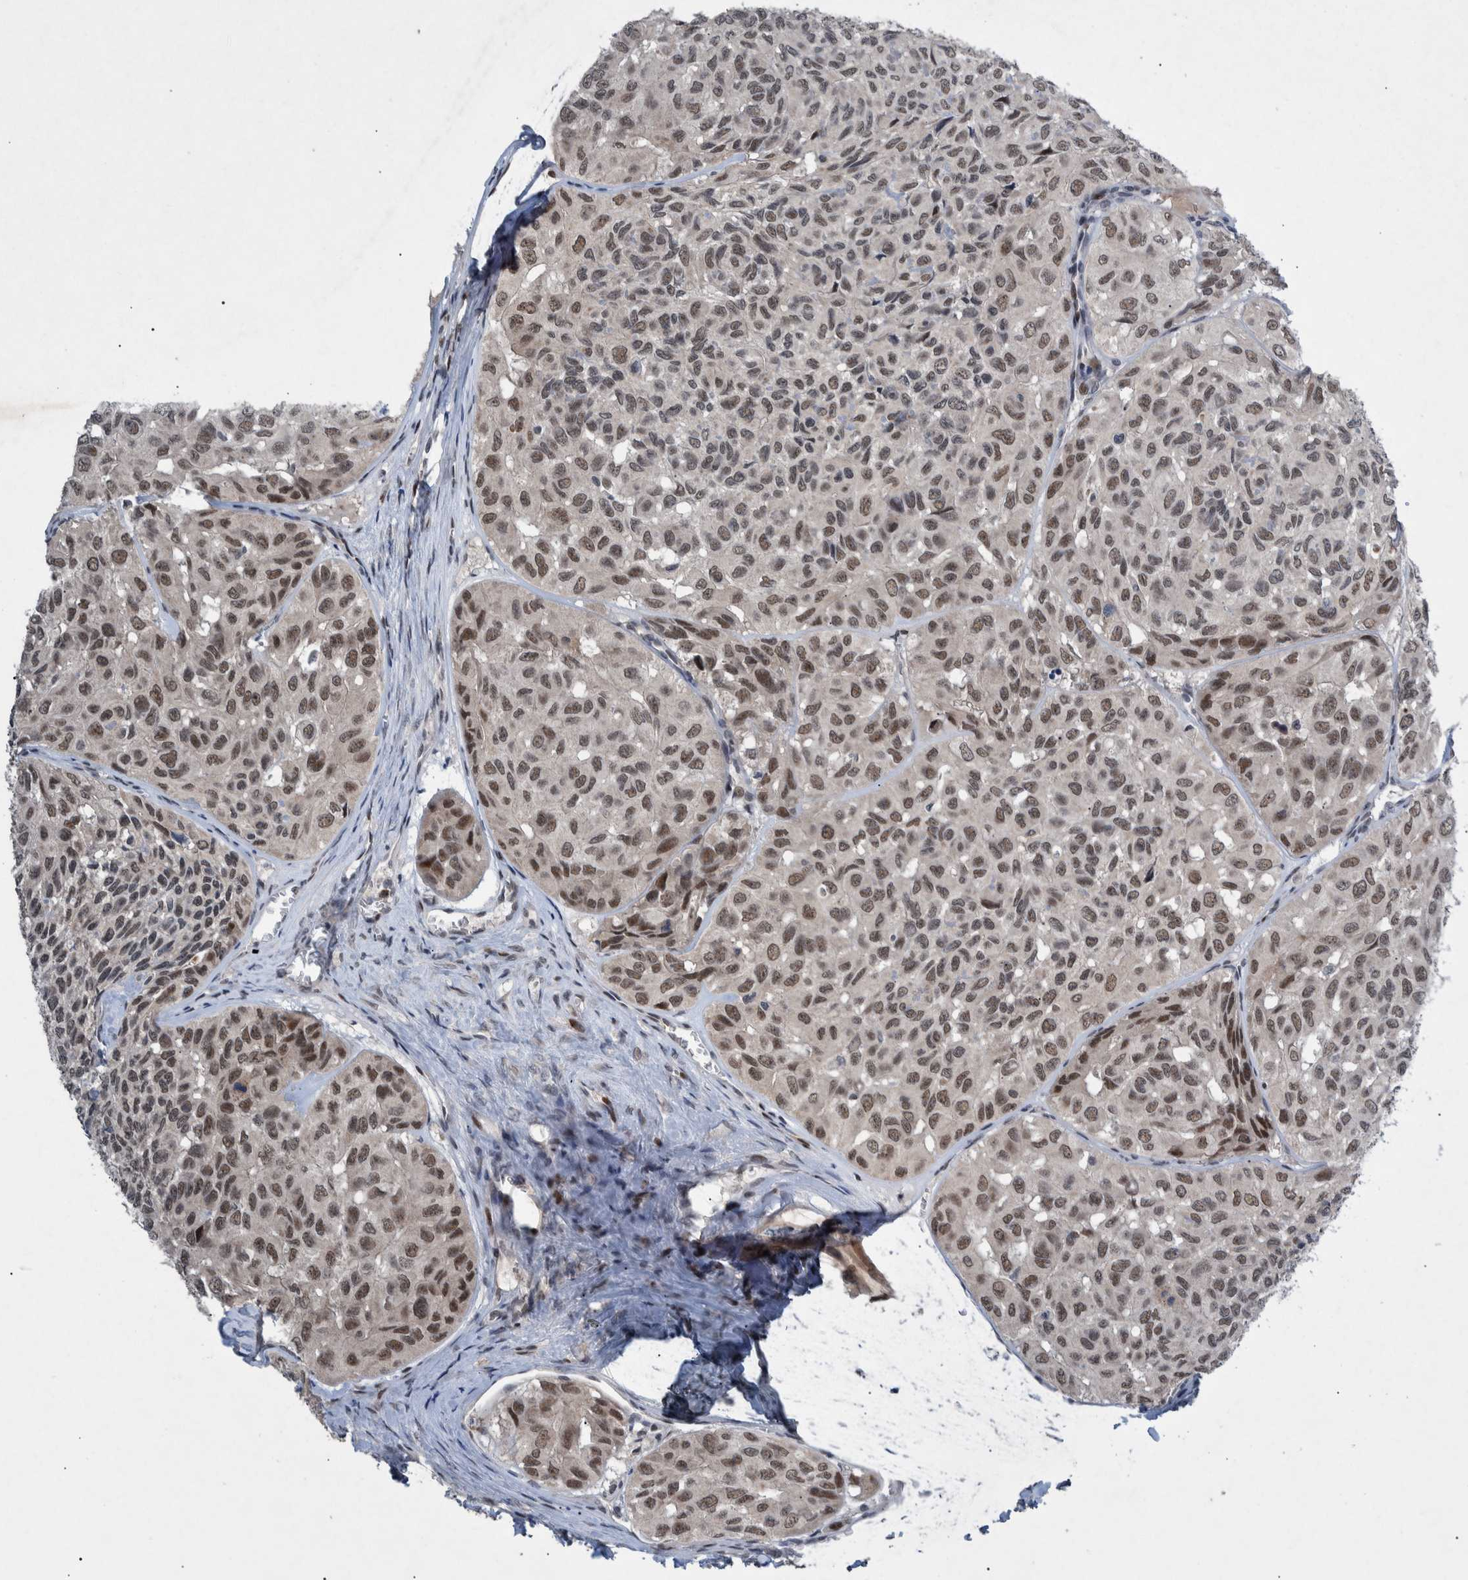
{"staining": {"intensity": "weak", "quantity": ">75%", "location": "nuclear"}, "tissue": "head and neck cancer", "cell_type": "Tumor cells", "image_type": "cancer", "snomed": [{"axis": "morphology", "description": "Adenocarcinoma, NOS"}, {"axis": "topography", "description": "Salivary gland, NOS"}, {"axis": "topography", "description": "Head-Neck"}], "caption": "The histopathology image reveals staining of head and neck cancer, revealing weak nuclear protein positivity (brown color) within tumor cells. The staining was performed using DAB, with brown indicating positive protein expression. Nuclei are stained blue with hematoxylin.", "gene": "ESRP1", "patient": {"sex": "female", "age": 76}}